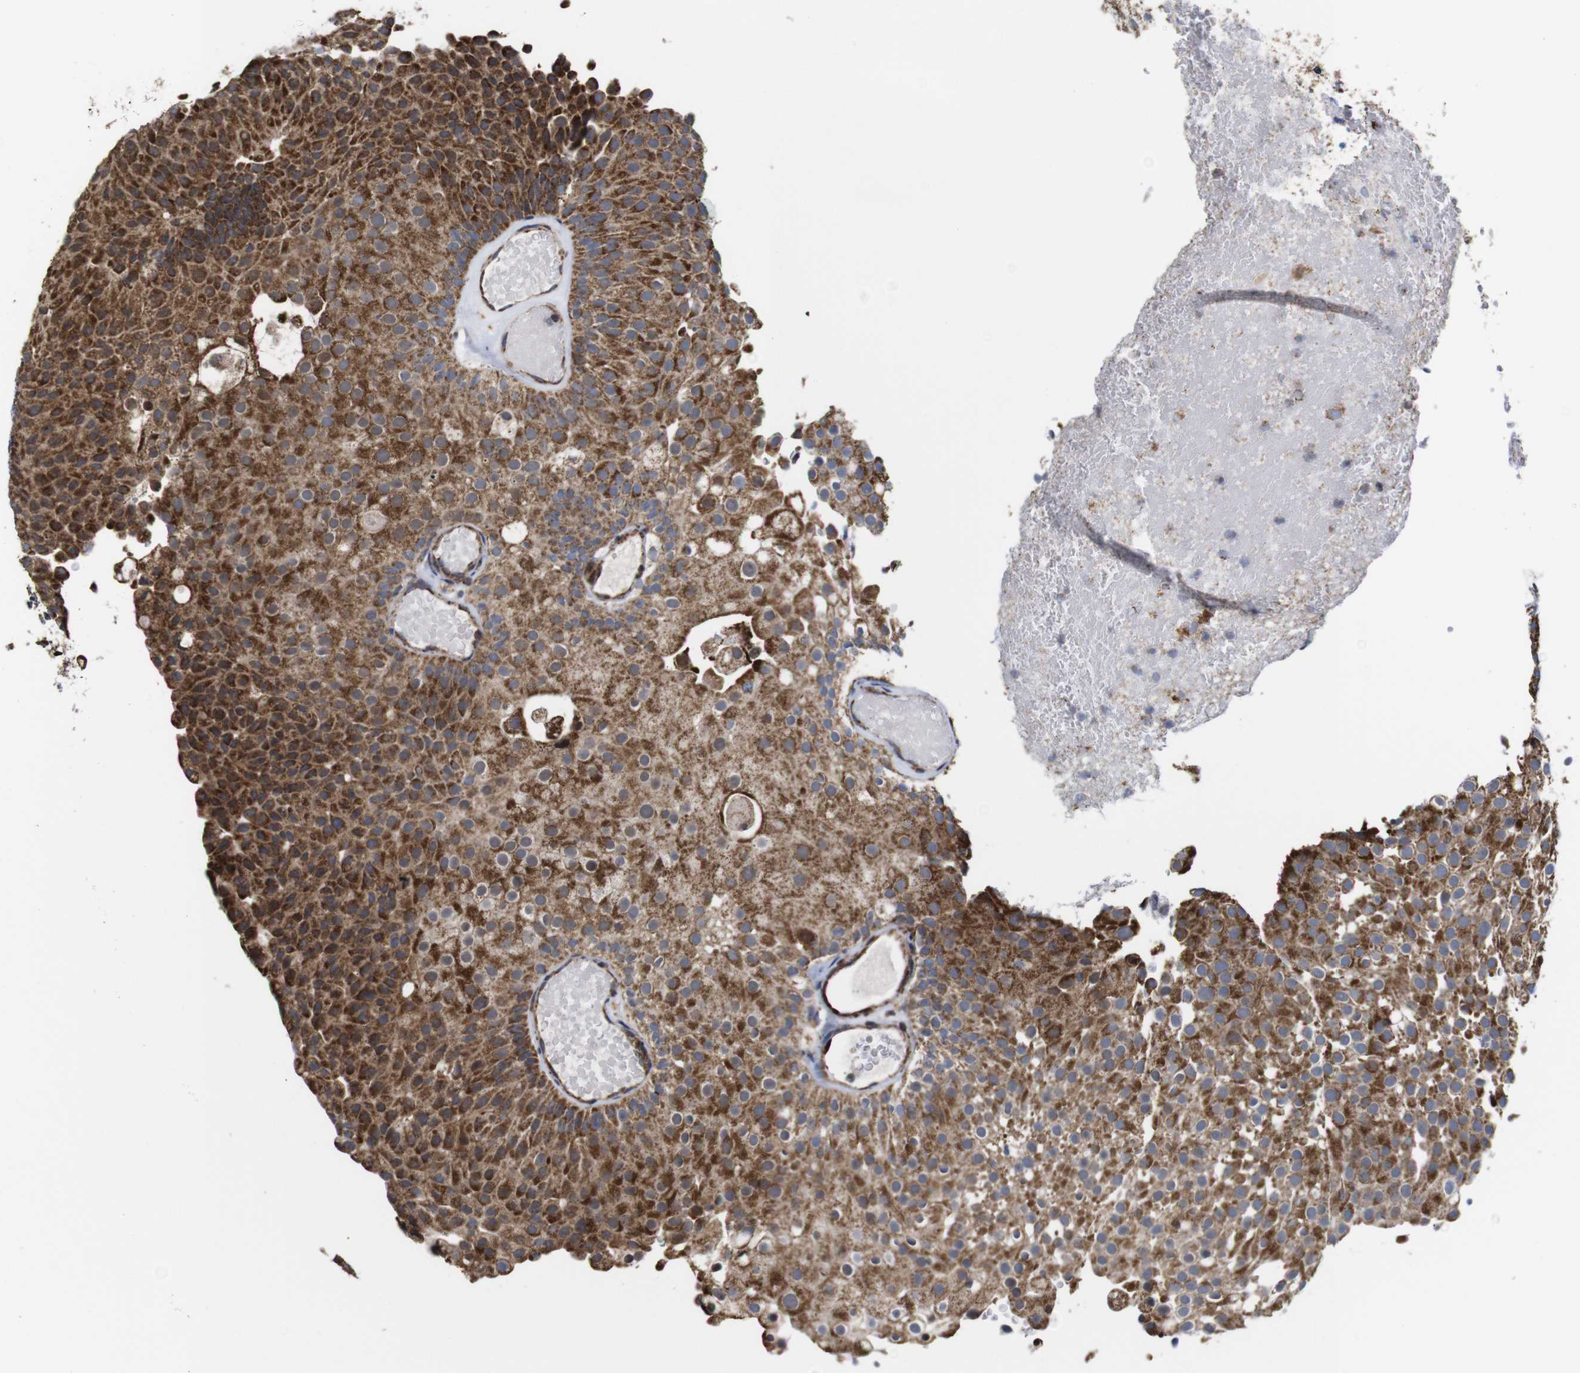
{"staining": {"intensity": "strong", "quantity": ">75%", "location": "cytoplasmic/membranous"}, "tissue": "urothelial cancer", "cell_type": "Tumor cells", "image_type": "cancer", "snomed": [{"axis": "morphology", "description": "Urothelial carcinoma, Low grade"}, {"axis": "topography", "description": "Urinary bladder"}], "caption": "Low-grade urothelial carcinoma stained with a brown dye exhibits strong cytoplasmic/membranous positive positivity in about >75% of tumor cells.", "gene": "C17orf80", "patient": {"sex": "male", "age": 78}}